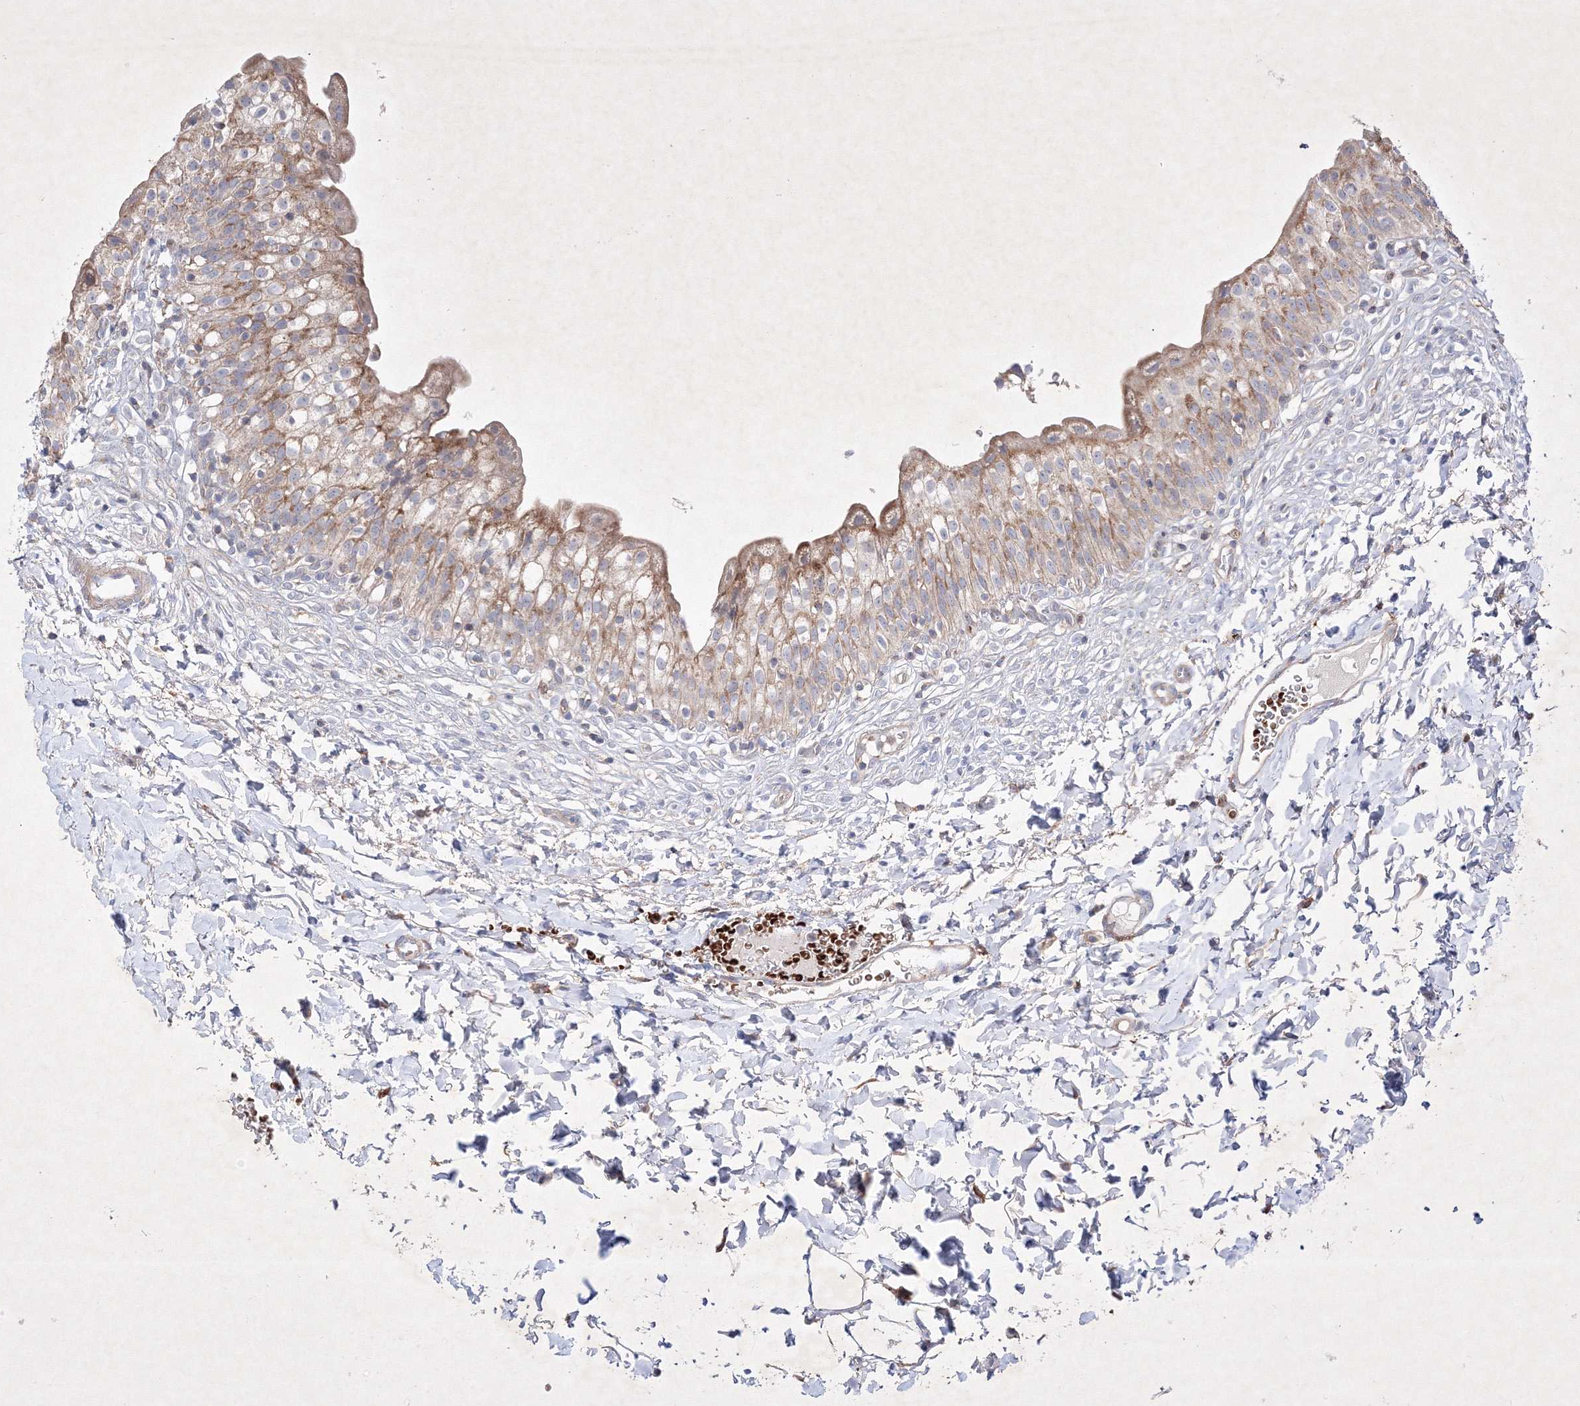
{"staining": {"intensity": "moderate", "quantity": ">75%", "location": "cytoplasmic/membranous"}, "tissue": "urinary bladder", "cell_type": "Urothelial cells", "image_type": "normal", "snomed": [{"axis": "morphology", "description": "Normal tissue, NOS"}, {"axis": "topography", "description": "Urinary bladder"}], "caption": "A medium amount of moderate cytoplasmic/membranous expression is seen in about >75% of urothelial cells in unremarkable urinary bladder.", "gene": "OPA1", "patient": {"sex": "male", "age": 55}}